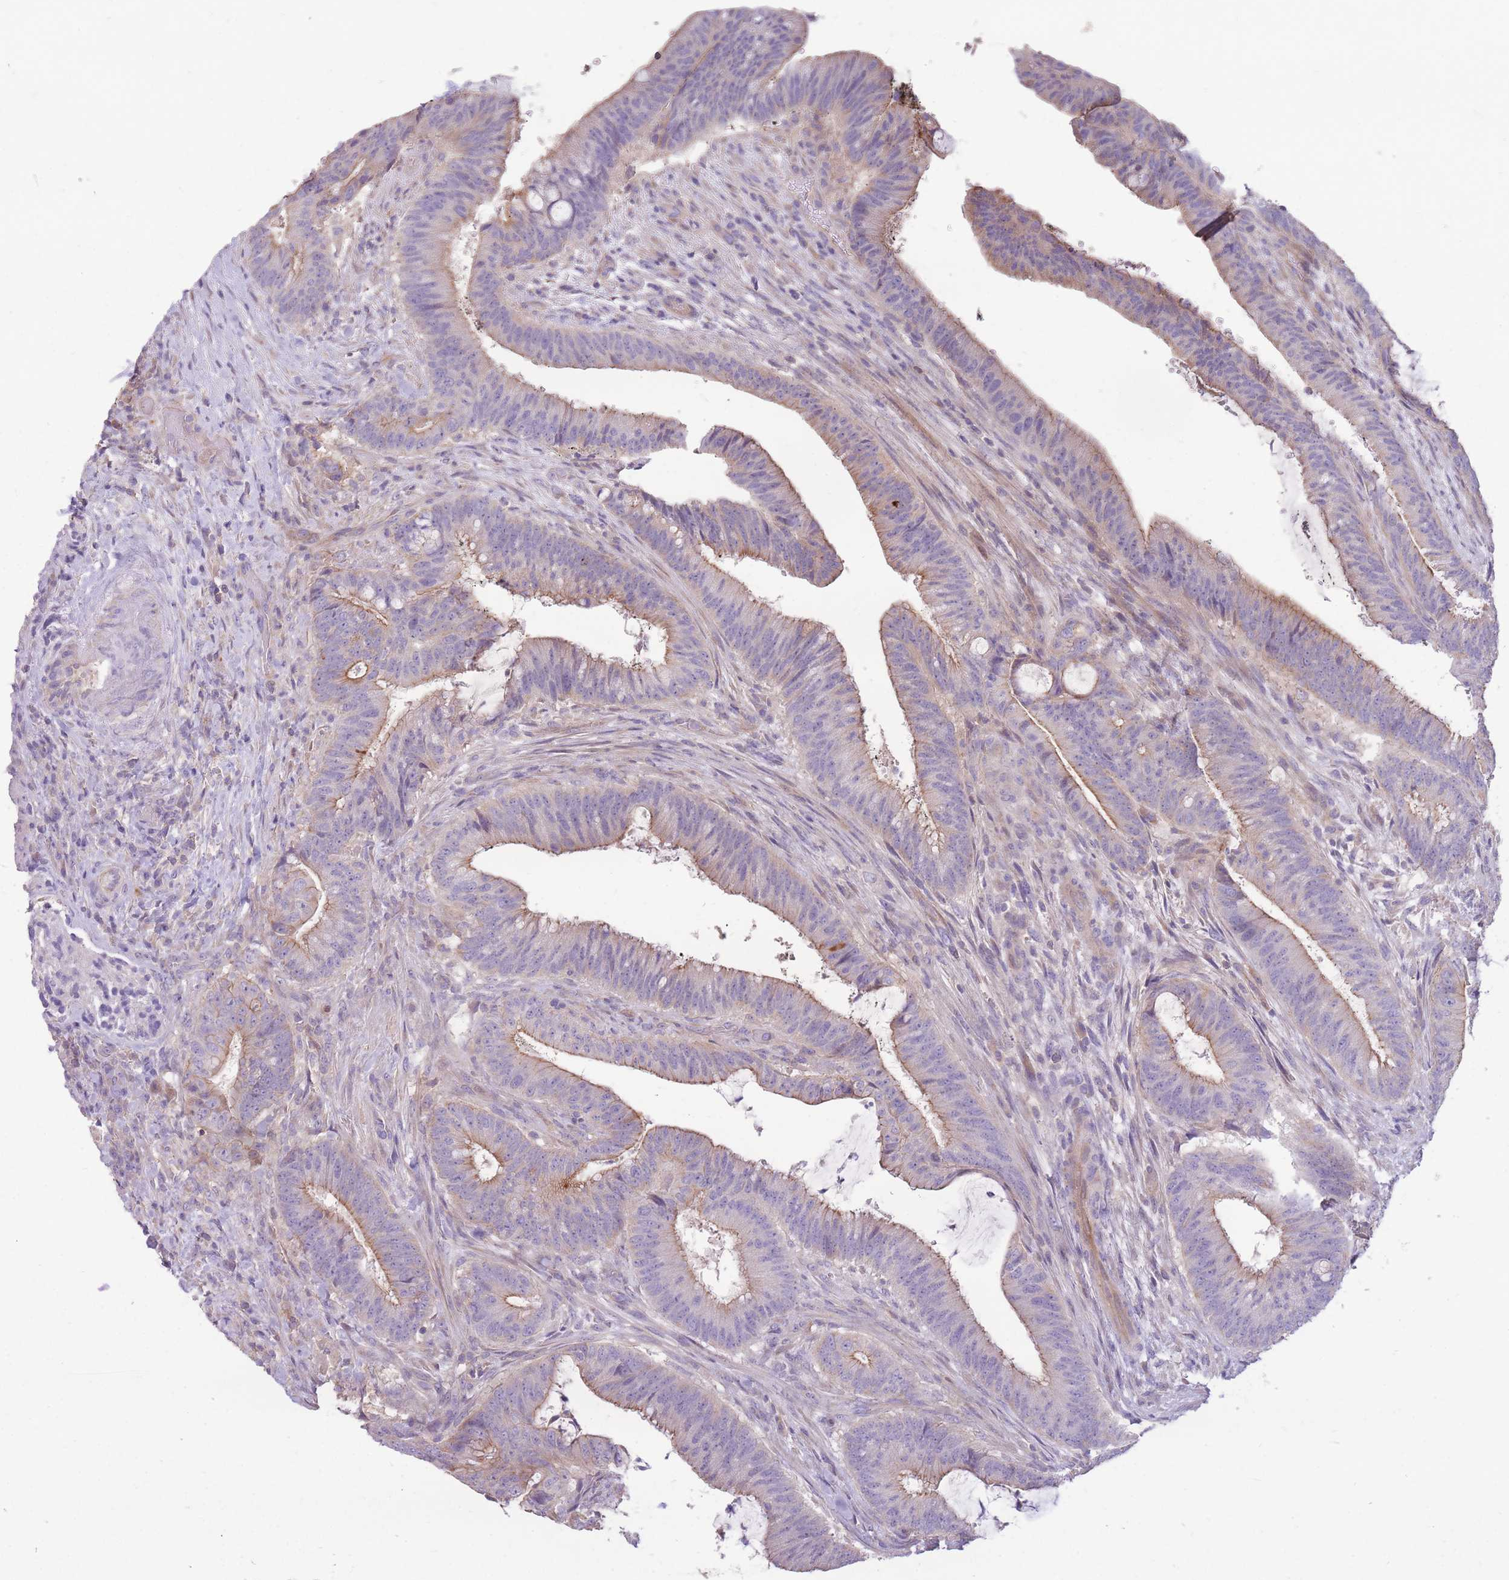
{"staining": {"intensity": "moderate", "quantity": "25%-75%", "location": "cytoplasmic/membranous"}, "tissue": "colorectal cancer", "cell_type": "Tumor cells", "image_type": "cancer", "snomed": [{"axis": "morphology", "description": "Adenocarcinoma, NOS"}, {"axis": "topography", "description": "Colon"}], "caption": "IHC histopathology image of human colorectal cancer stained for a protein (brown), which demonstrates medium levels of moderate cytoplasmic/membranous staining in about 25%-75% of tumor cells.", "gene": "OR5T1", "patient": {"sex": "female", "age": 43}}